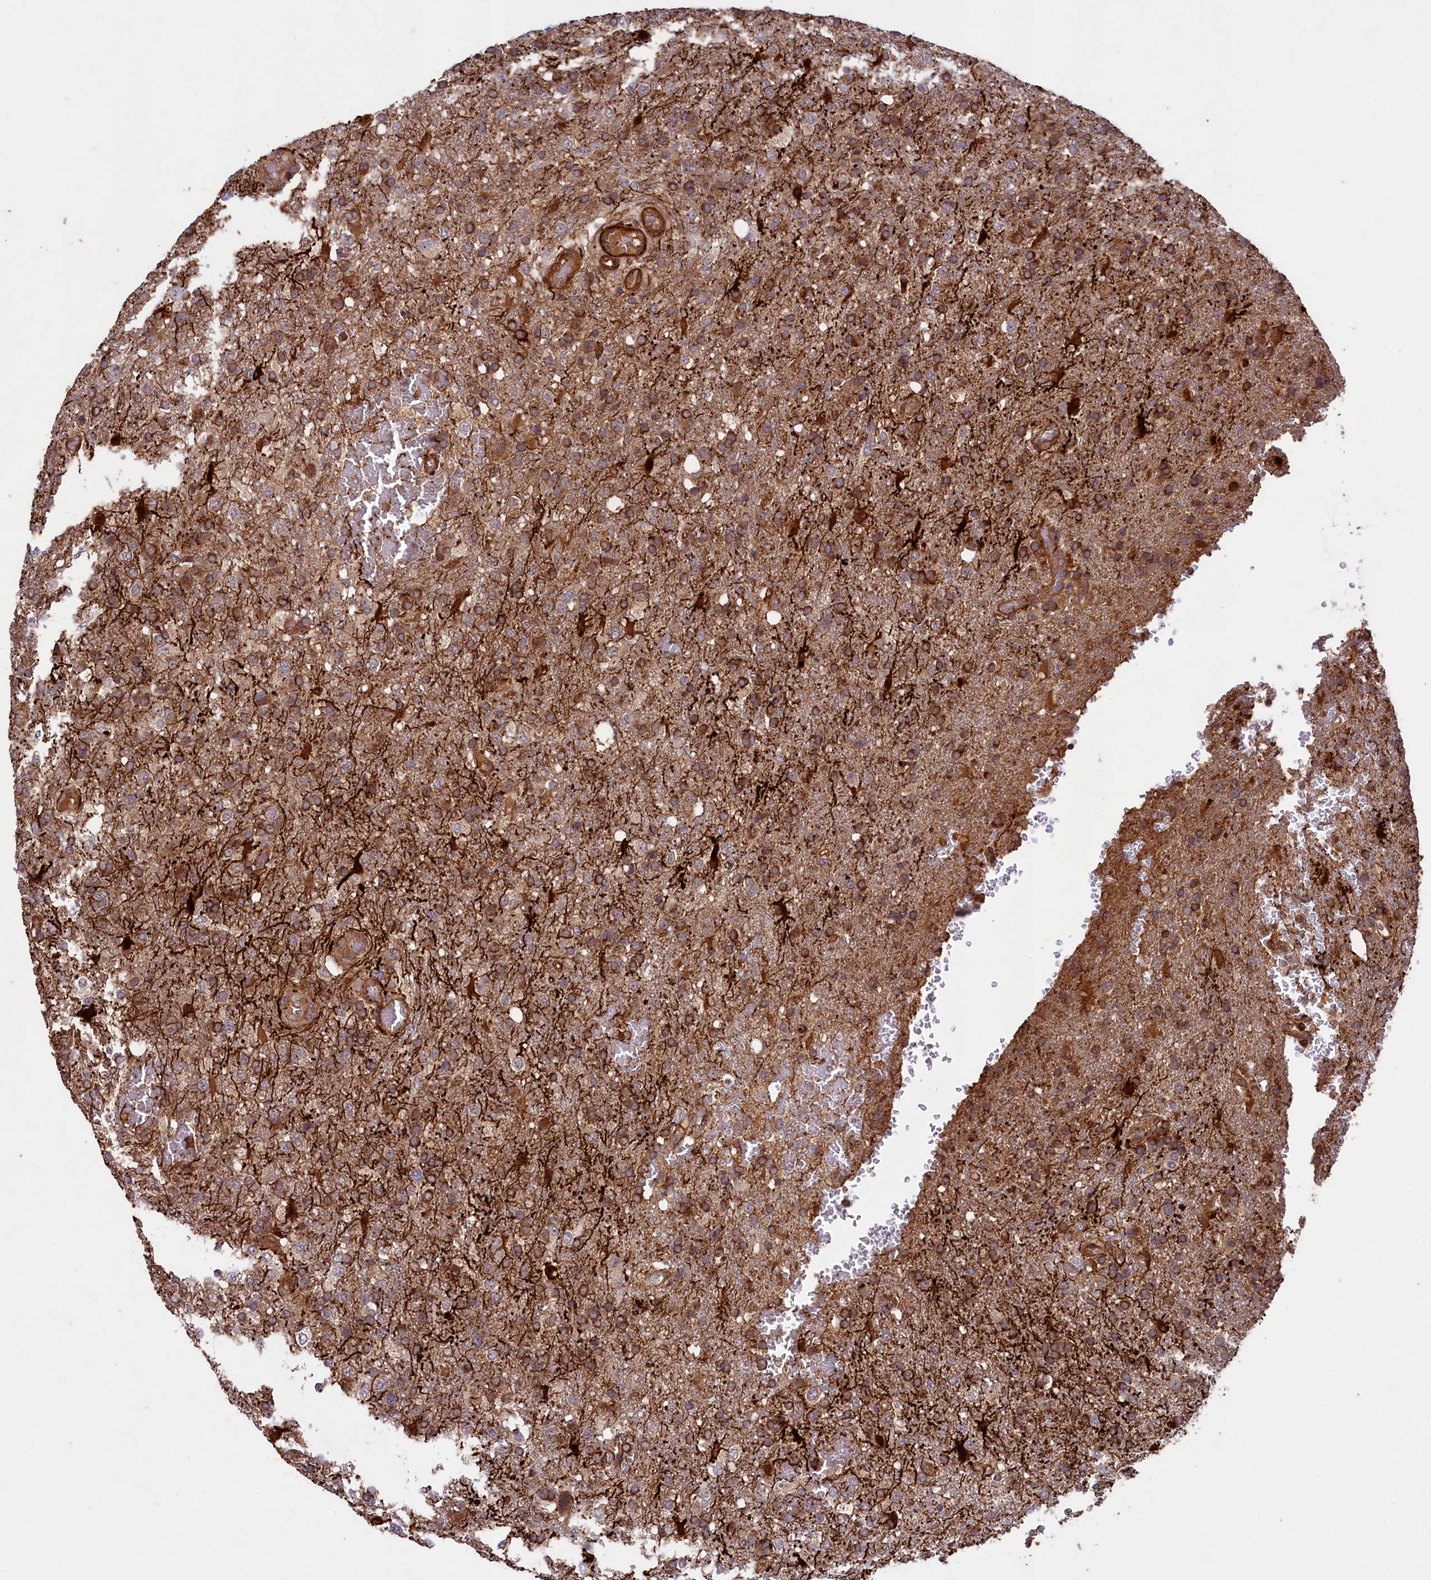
{"staining": {"intensity": "moderate", "quantity": ">75%", "location": "cytoplasmic/membranous"}, "tissue": "glioma", "cell_type": "Tumor cells", "image_type": "cancer", "snomed": [{"axis": "morphology", "description": "Glioma, malignant, High grade"}, {"axis": "topography", "description": "Brain"}], "caption": "Human malignant glioma (high-grade) stained with a brown dye exhibits moderate cytoplasmic/membranous positive expression in approximately >75% of tumor cells.", "gene": "CCDC102A", "patient": {"sex": "female", "age": 74}}